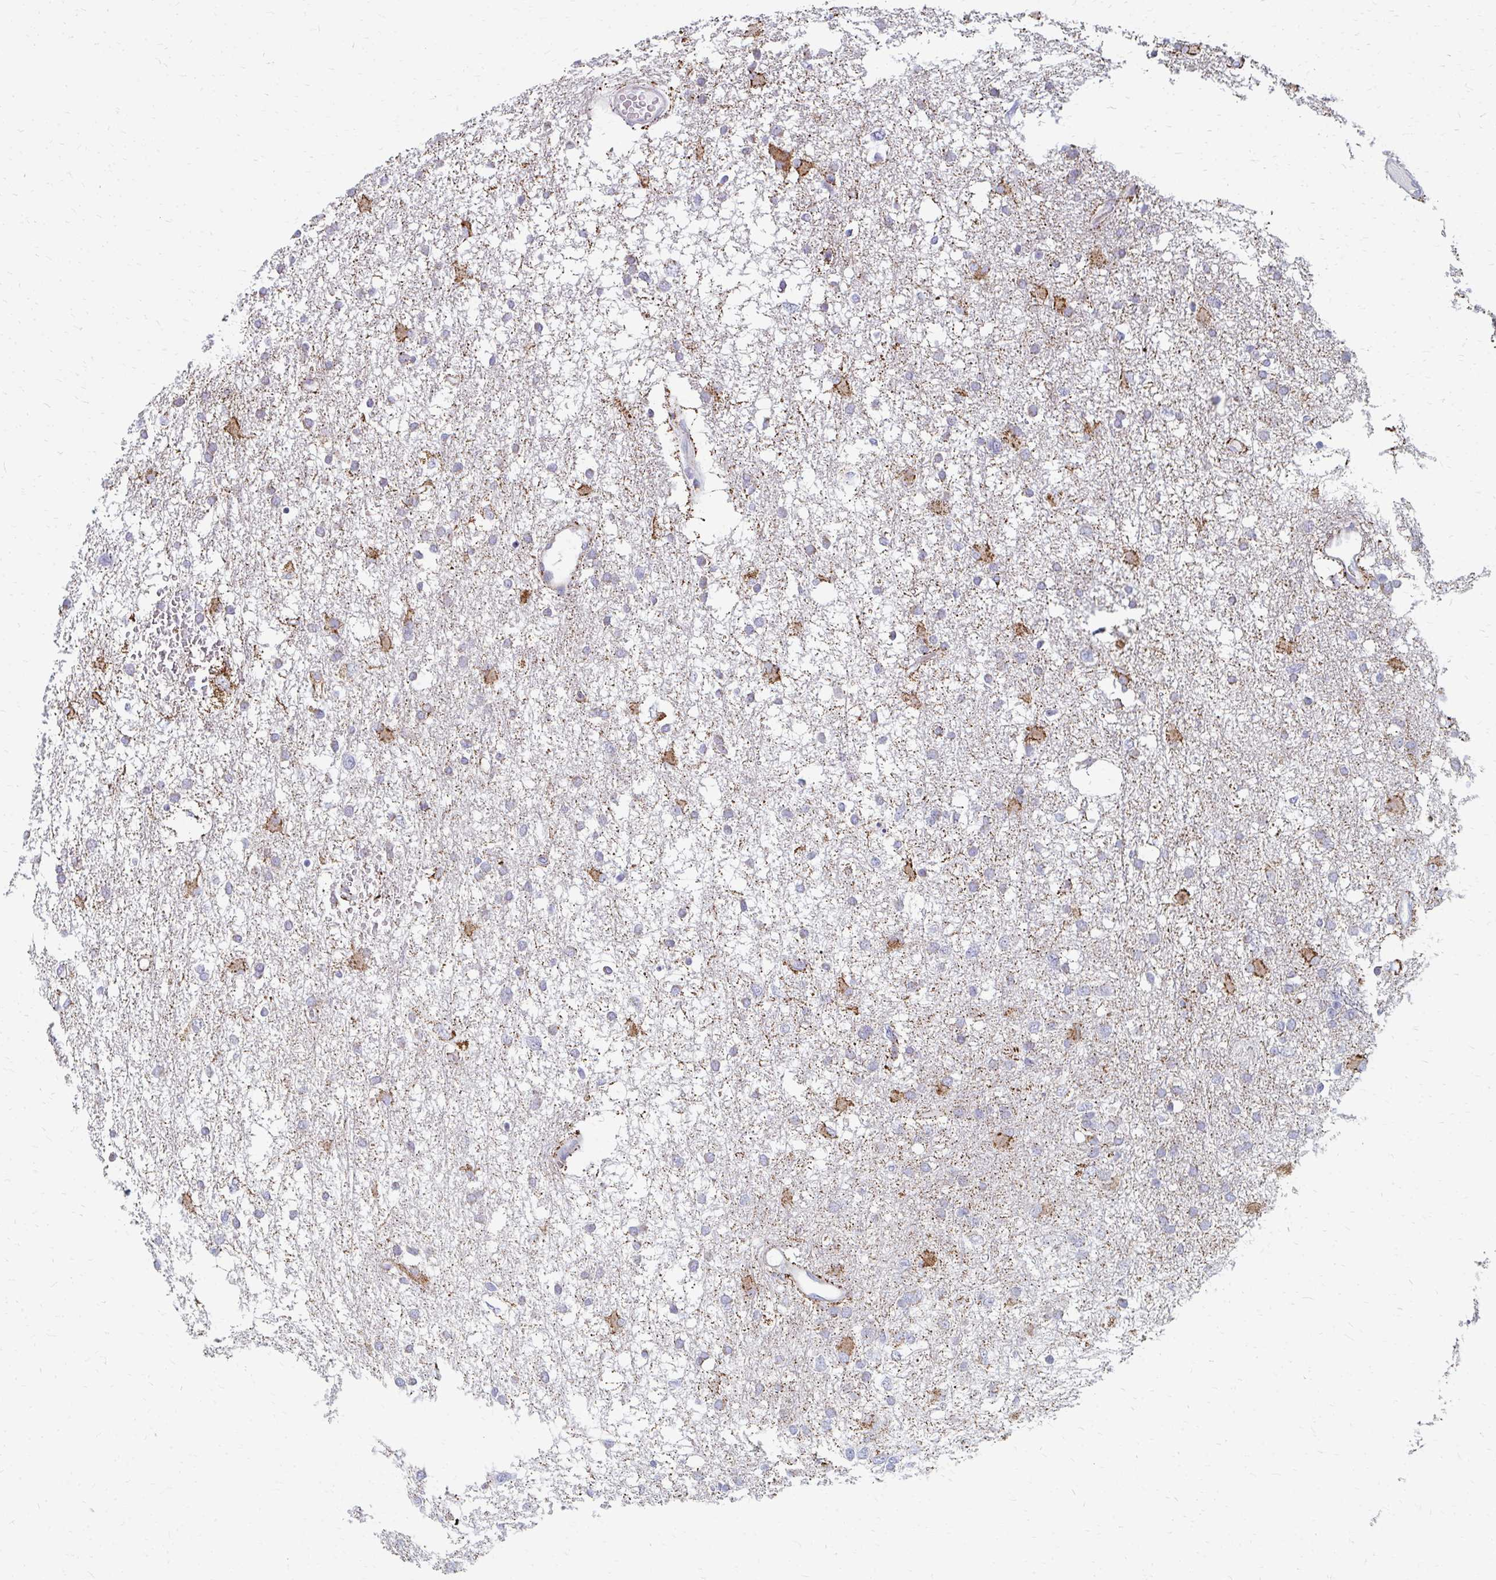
{"staining": {"intensity": "moderate", "quantity": "<25%", "location": "cytoplasmic/membranous"}, "tissue": "glioma", "cell_type": "Tumor cells", "image_type": "cancer", "snomed": [{"axis": "morphology", "description": "Glioma, malignant, High grade"}, {"axis": "topography", "description": "Brain"}], "caption": "A brown stain labels moderate cytoplasmic/membranous positivity of a protein in malignant glioma (high-grade) tumor cells.", "gene": "OR10V1", "patient": {"sex": "male", "age": 61}}